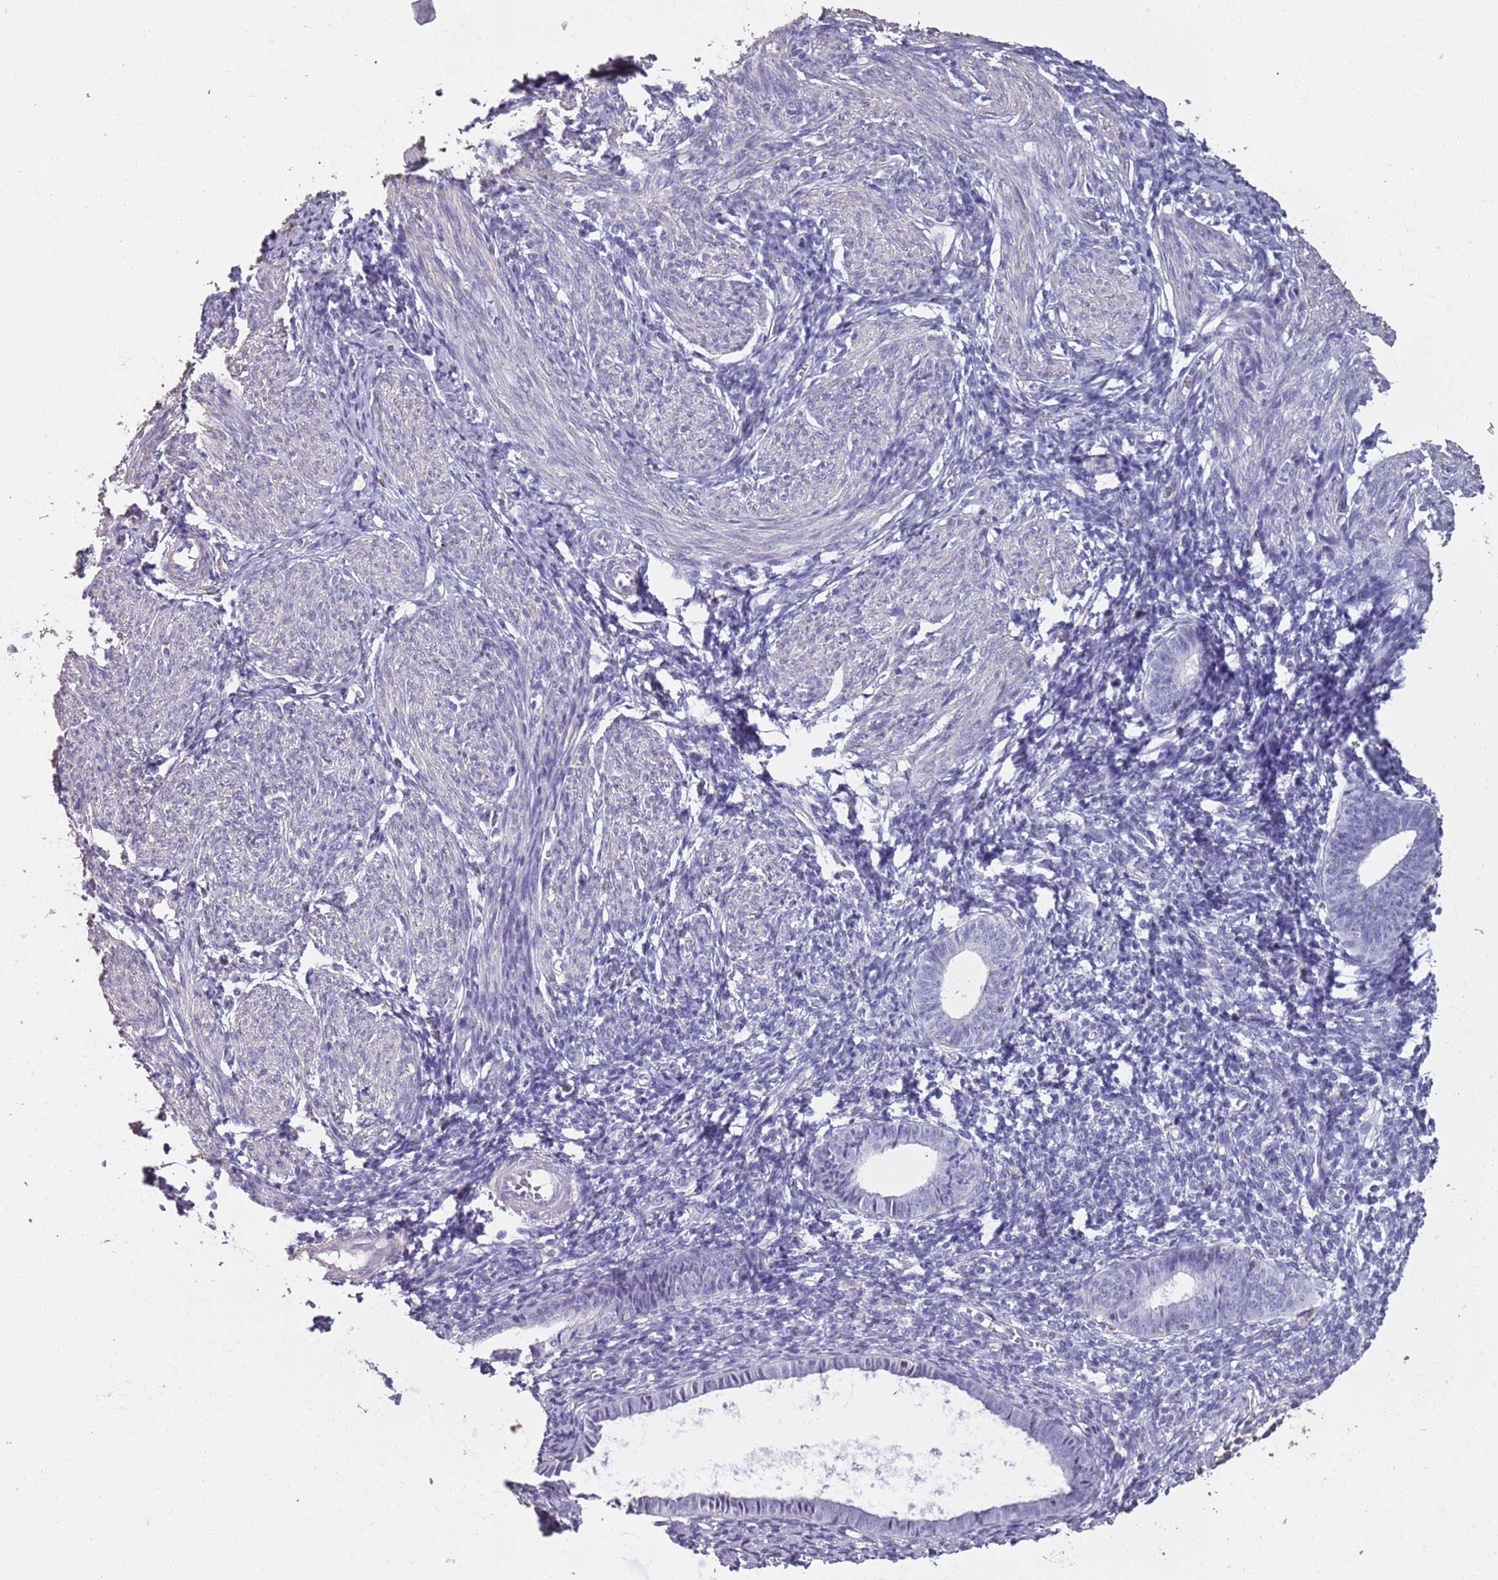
{"staining": {"intensity": "negative", "quantity": "none", "location": "none"}, "tissue": "endometrium", "cell_type": "Cells in endometrial stroma", "image_type": "normal", "snomed": [{"axis": "morphology", "description": "Normal tissue, NOS"}, {"axis": "morphology", "description": "Adenocarcinoma, NOS"}, {"axis": "topography", "description": "Endometrium"}], "caption": "An immunohistochemistry (IHC) micrograph of normal endometrium is shown. There is no staining in cells in endometrial stroma of endometrium. (DAB IHC, high magnification).", "gene": "SUN5", "patient": {"sex": "female", "age": 57}}